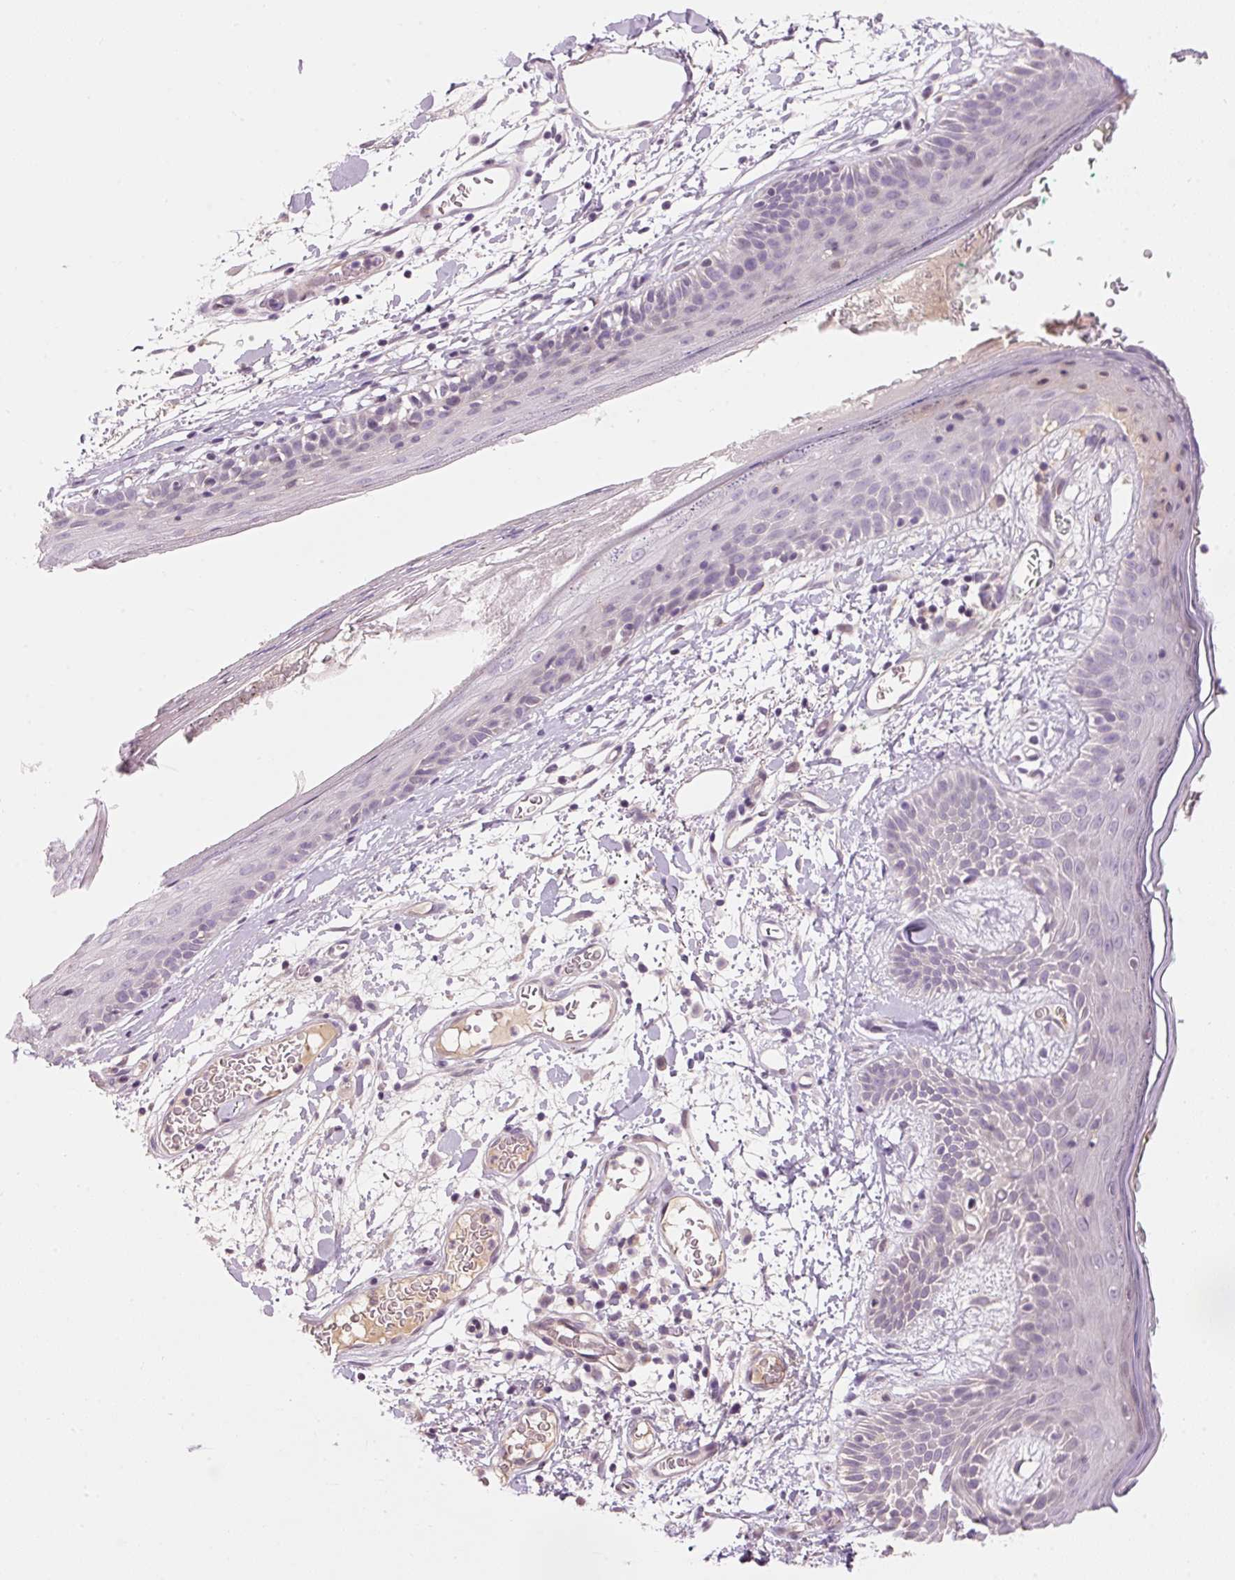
{"staining": {"intensity": "weak", "quantity": "25%-75%", "location": "cytoplasmic/membranous"}, "tissue": "skin", "cell_type": "Fibroblasts", "image_type": "normal", "snomed": [{"axis": "morphology", "description": "Normal tissue, NOS"}, {"axis": "topography", "description": "Skin"}], "caption": "Immunohistochemistry (IHC) staining of benign skin, which shows low levels of weak cytoplasmic/membranous staining in about 25%-75% of fibroblasts indicating weak cytoplasmic/membranous protein positivity. The staining was performed using DAB (3,3'-diaminobenzidine) (brown) for protein detection and nuclei were counterstained in hematoxylin (blue).", "gene": "HNF1A", "patient": {"sex": "male", "age": 79}}